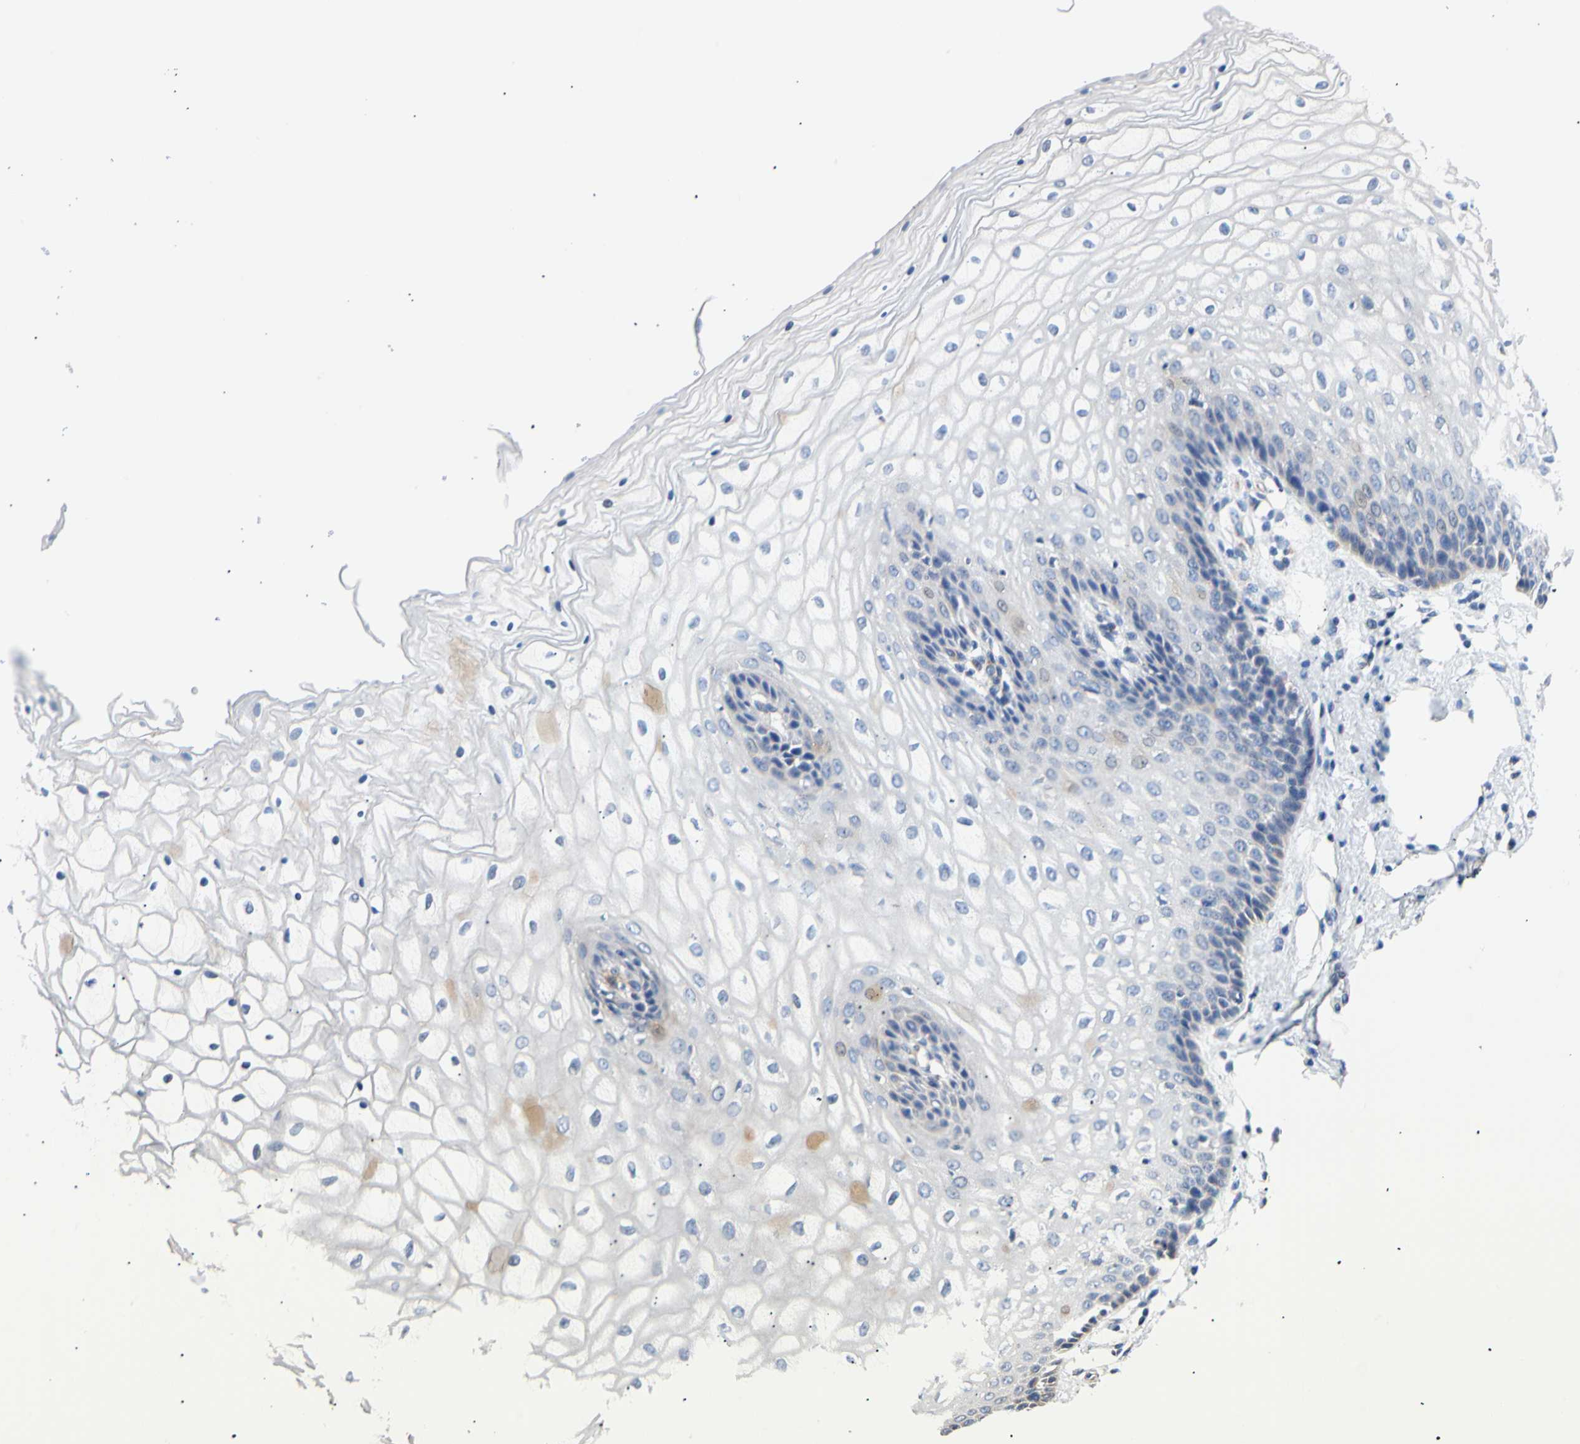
{"staining": {"intensity": "moderate", "quantity": "<25%", "location": "cytoplasmic/membranous"}, "tissue": "vagina", "cell_type": "Squamous epithelial cells", "image_type": "normal", "snomed": [{"axis": "morphology", "description": "Normal tissue, NOS"}, {"axis": "topography", "description": "Vagina"}], "caption": "Moderate cytoplasmic/membranous positivity is identified in approximately <25% of squamous epithelial cells in benign vagina.", "gene": "ACAT1", "patient": {"sex": "female", "age": 34}}